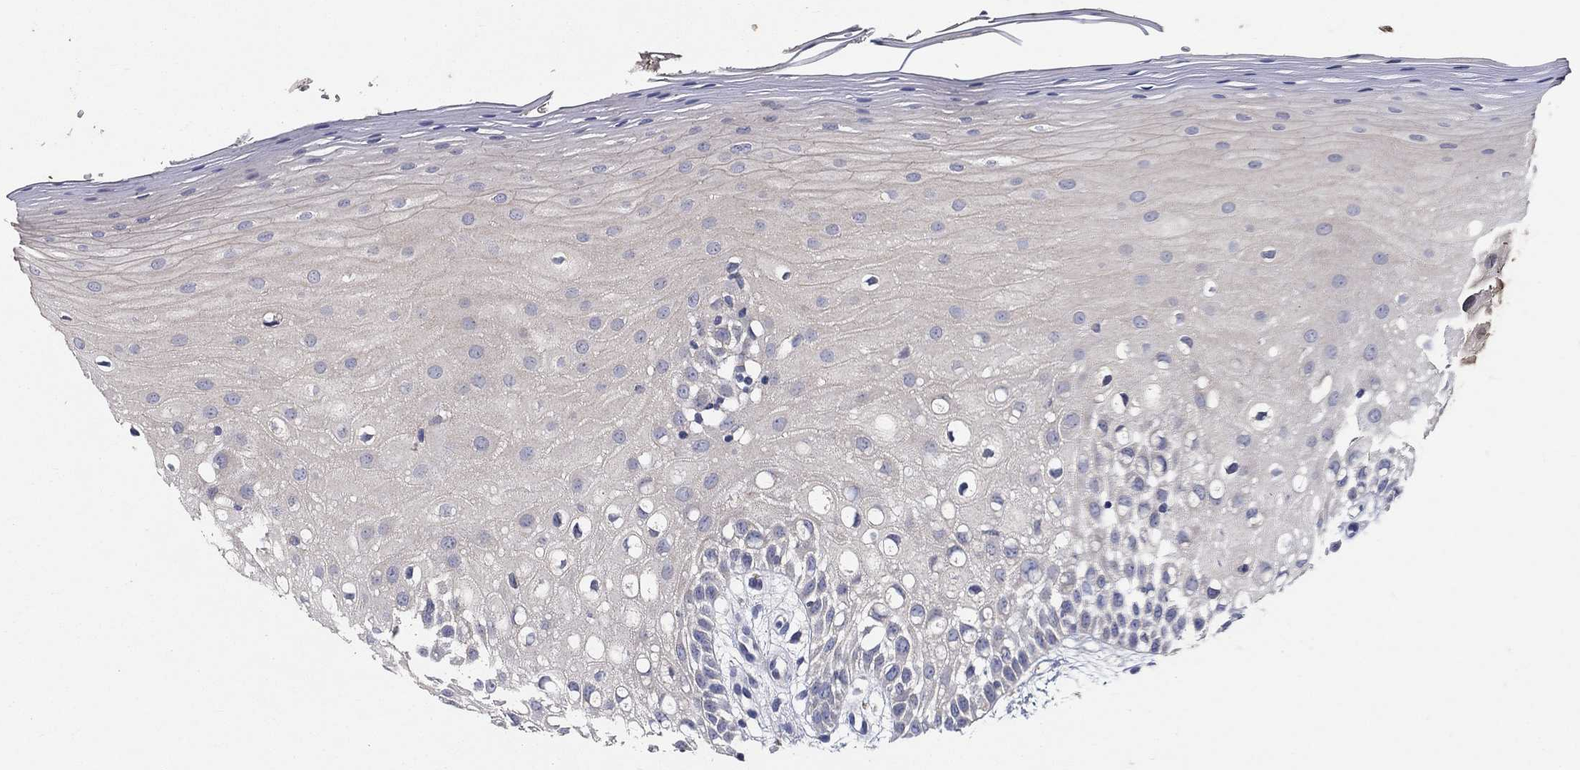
{"staining": {"intensity": "negative", "quantity": "none", "location": "none"}, "tissue": "oral mucosa", "cell_type": "Squamous epithelial cells", "image_type": "normal", "snomed": [{"axis": "morphology", "description": "Normal tissue, NOS"}, {"axis": "morphology", "description": "Squamous cell carcinoma, NOS"}, {"axis": "topography", "description": "Oral tissue"}, {"axis": "topography", "description": "Head-Neck"}], "caption": "Squamous epithelial cells show no significant protein positivity in unremarkable oral mucosa.", "gene": "PROZ", "patient": {"sex": "female", "age": 75}}